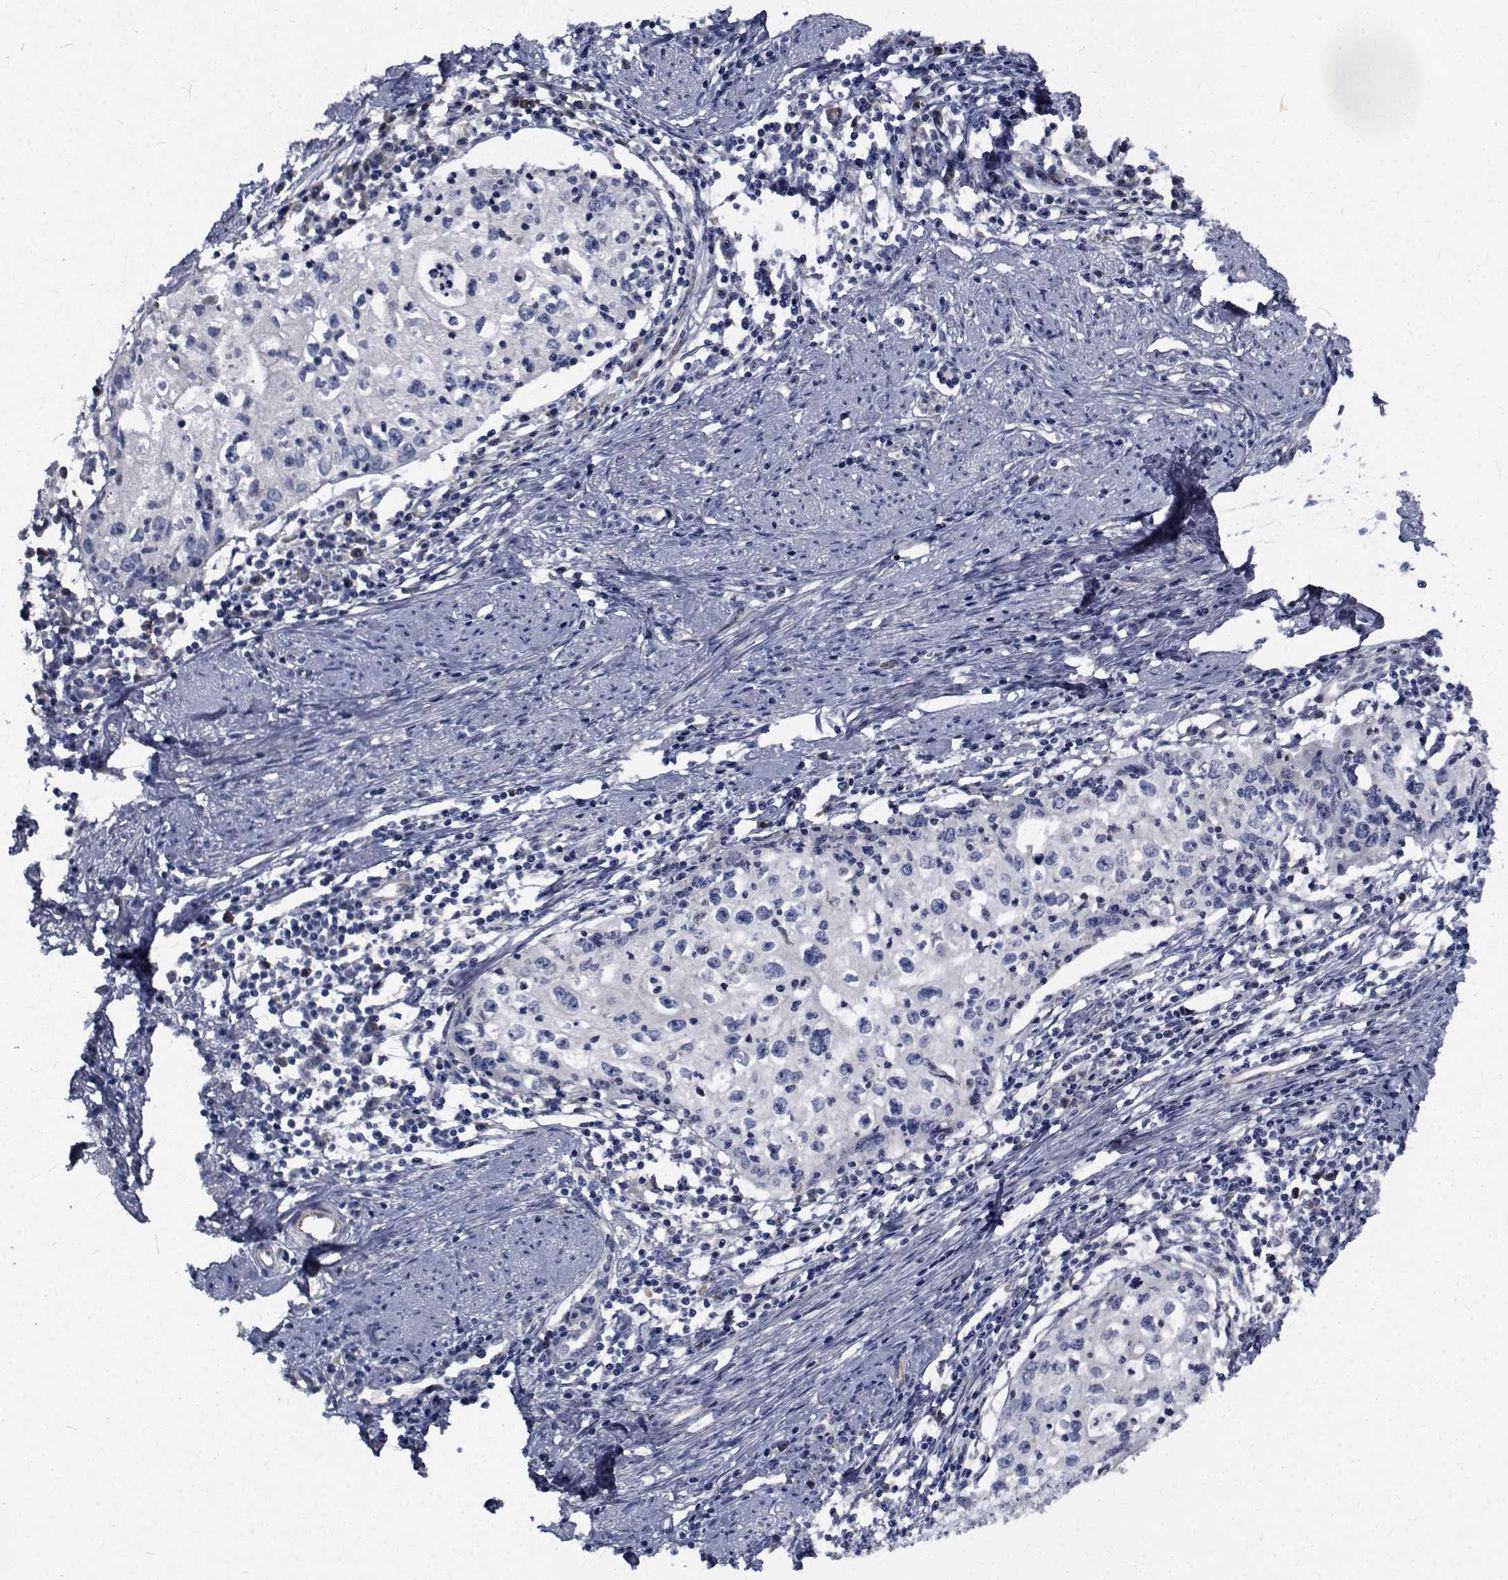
{"staining": {"intensity": "negative", "quantity": "none", "location": "none"}, "tissue": "cervical cancer", "cell_type": "Tumor cells", "image_type": "cancer", "snomed": [{"axis": "morphology", "description": "Squamous cell carcinoma, NOS"}, {"axis": "topography", "description": "Cervix"}], "caption": "This photomicrograph is of cervical cancer (squamous cell carcinoma) stained with immunohistochemistry (IHC) to label a protein in brown with the nuclei are counter-stained blue. There is no expression in tumor cells.", "gene": "TTBK1", "patient": {"sex": "female", "age": 40}}